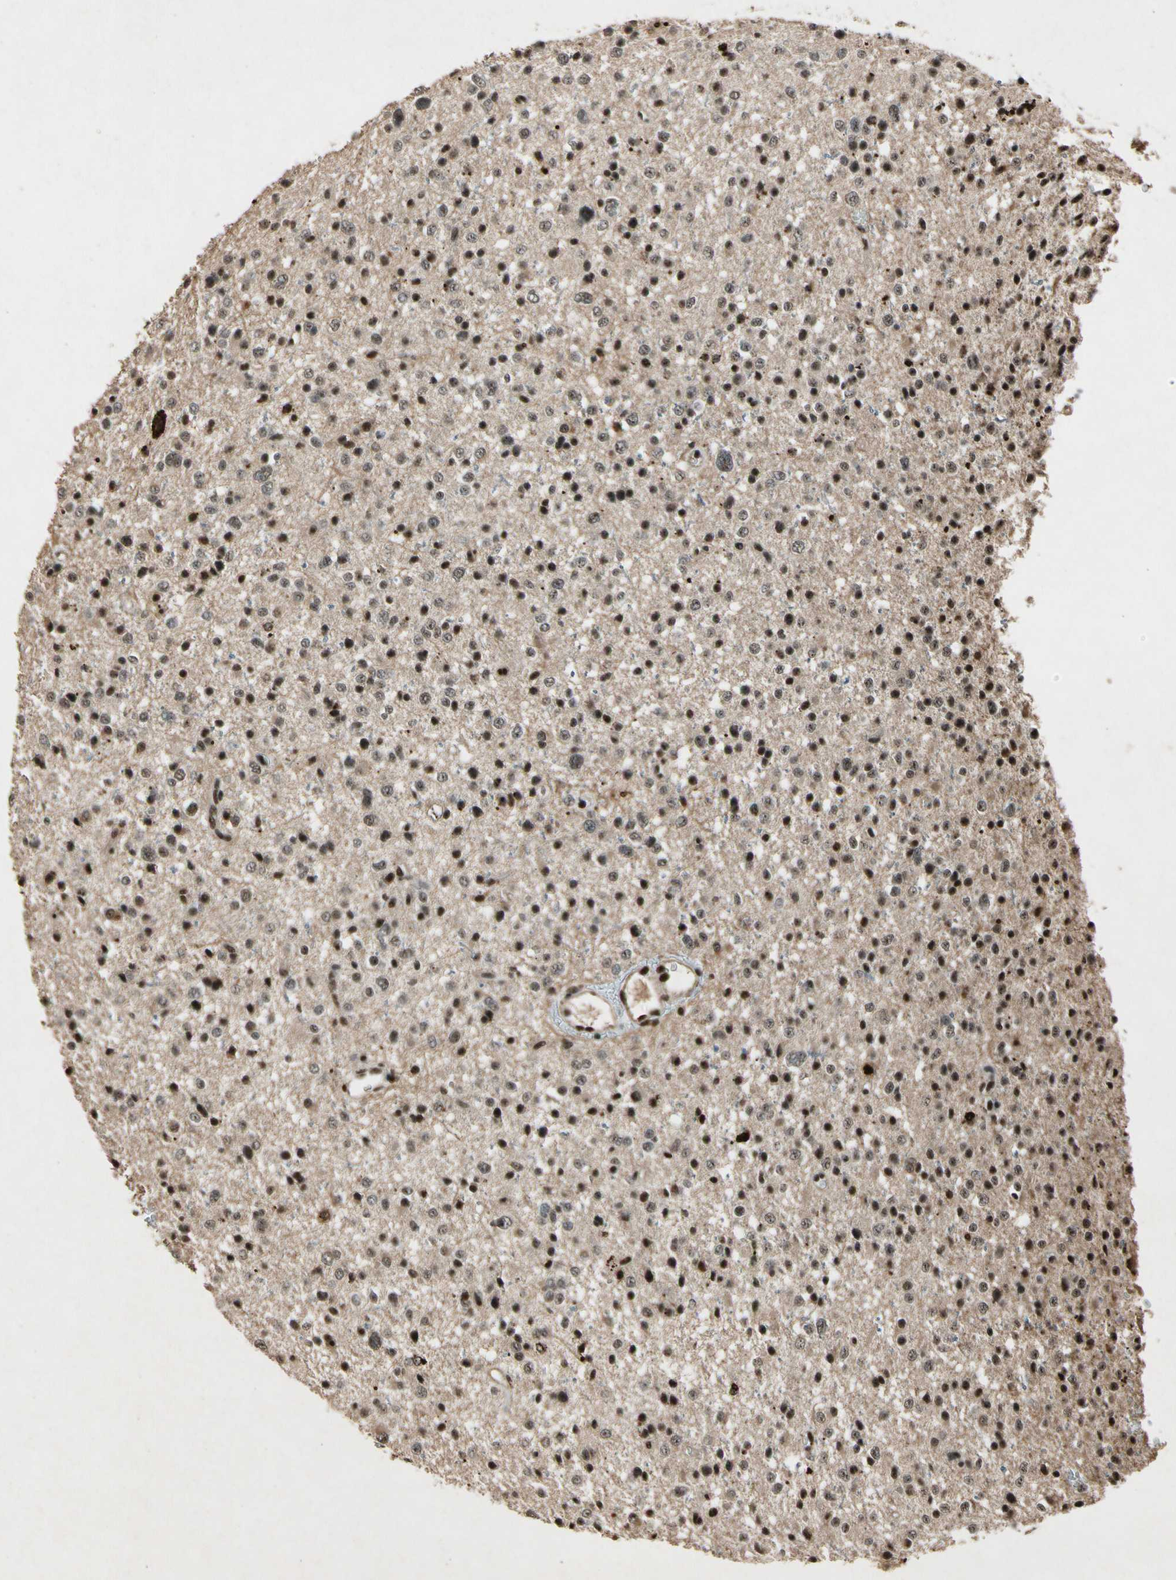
{"staining": {"intensity": "strong", "quantity": "25%-75%", "location": "cytoplasmic/membranous,nuclear"}, "tissue": "glioma", "cell_type": "Tumor cells", "image_type": "cancer", "snomed": [{"axis": "morphology", "description": "Glioma, malignant, Low grade"}, {"axis": "topography", "description": "Brain"}], "caption": "The image shows staining of malignant glioma (low-grade), revealing strong cytoplasmic/membranous and nuclear protein positivity (brown color) within tumor cells. (Brightfield microscopy of DAB IHC at high magnification).", "gene": "PML", "patient": {"sex": "female", "age": 37}}